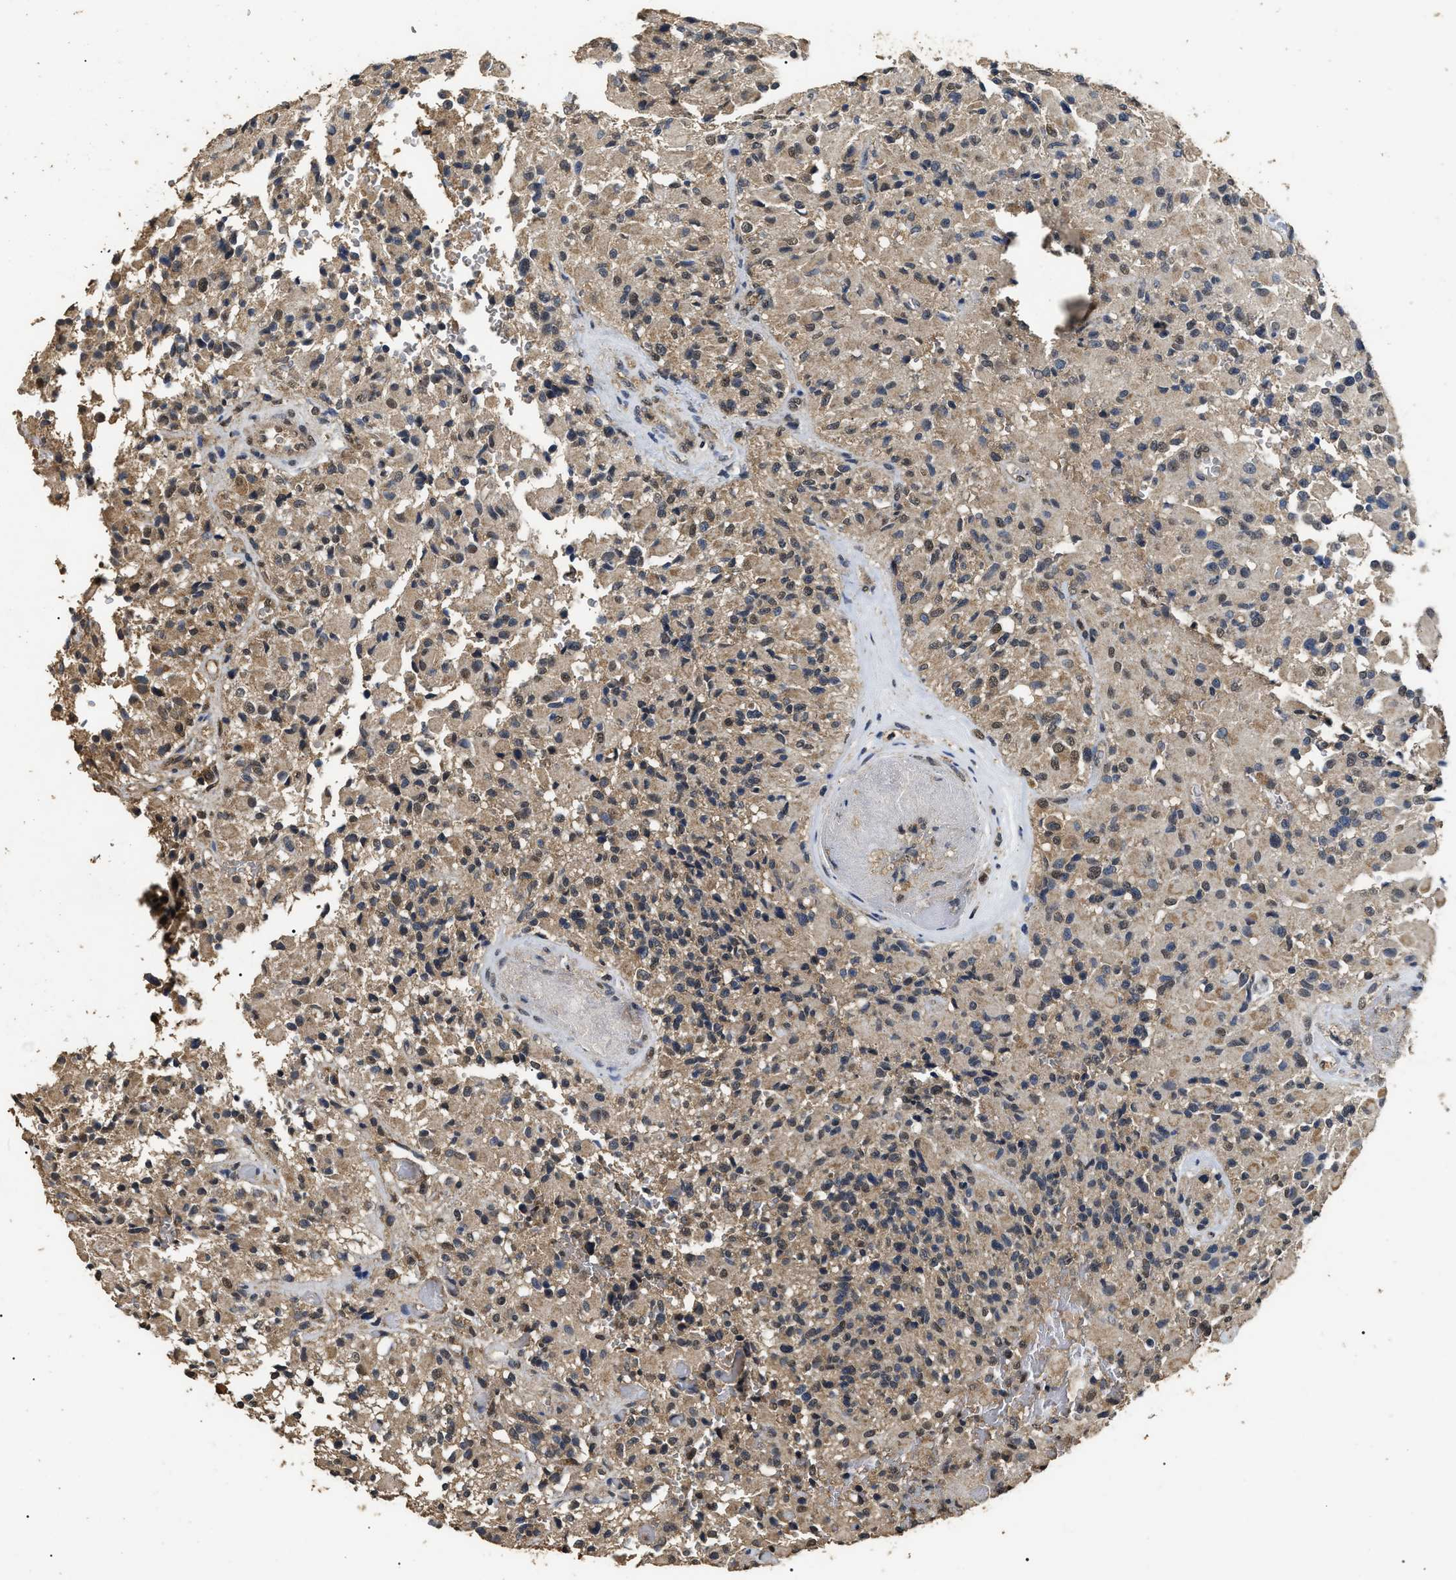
{"staining": {"intensity": "weak", "quantity": "25%-75%", "location": "cytoplasmic/membranous,nuclear"}, "tissue": "glioma", "cell_type": "Tumor cells", "image_type": "cancer", "snomed": [{"axis": "morphology", "description": "Glioma, malignant, High grade"}, {"axis": "topography", "description": "Brain"}], "caption": "Immunohistochemistry (IHC) (DAB (3,3'-diaminobenzidine)) staining of glioma reveals weak cytoplasmic/membranous and nuclear protein staining in approximately 25%-75% of tumor cells.", "gene": "PSMD8", "patient": {"sex": "male", "age": 71}}